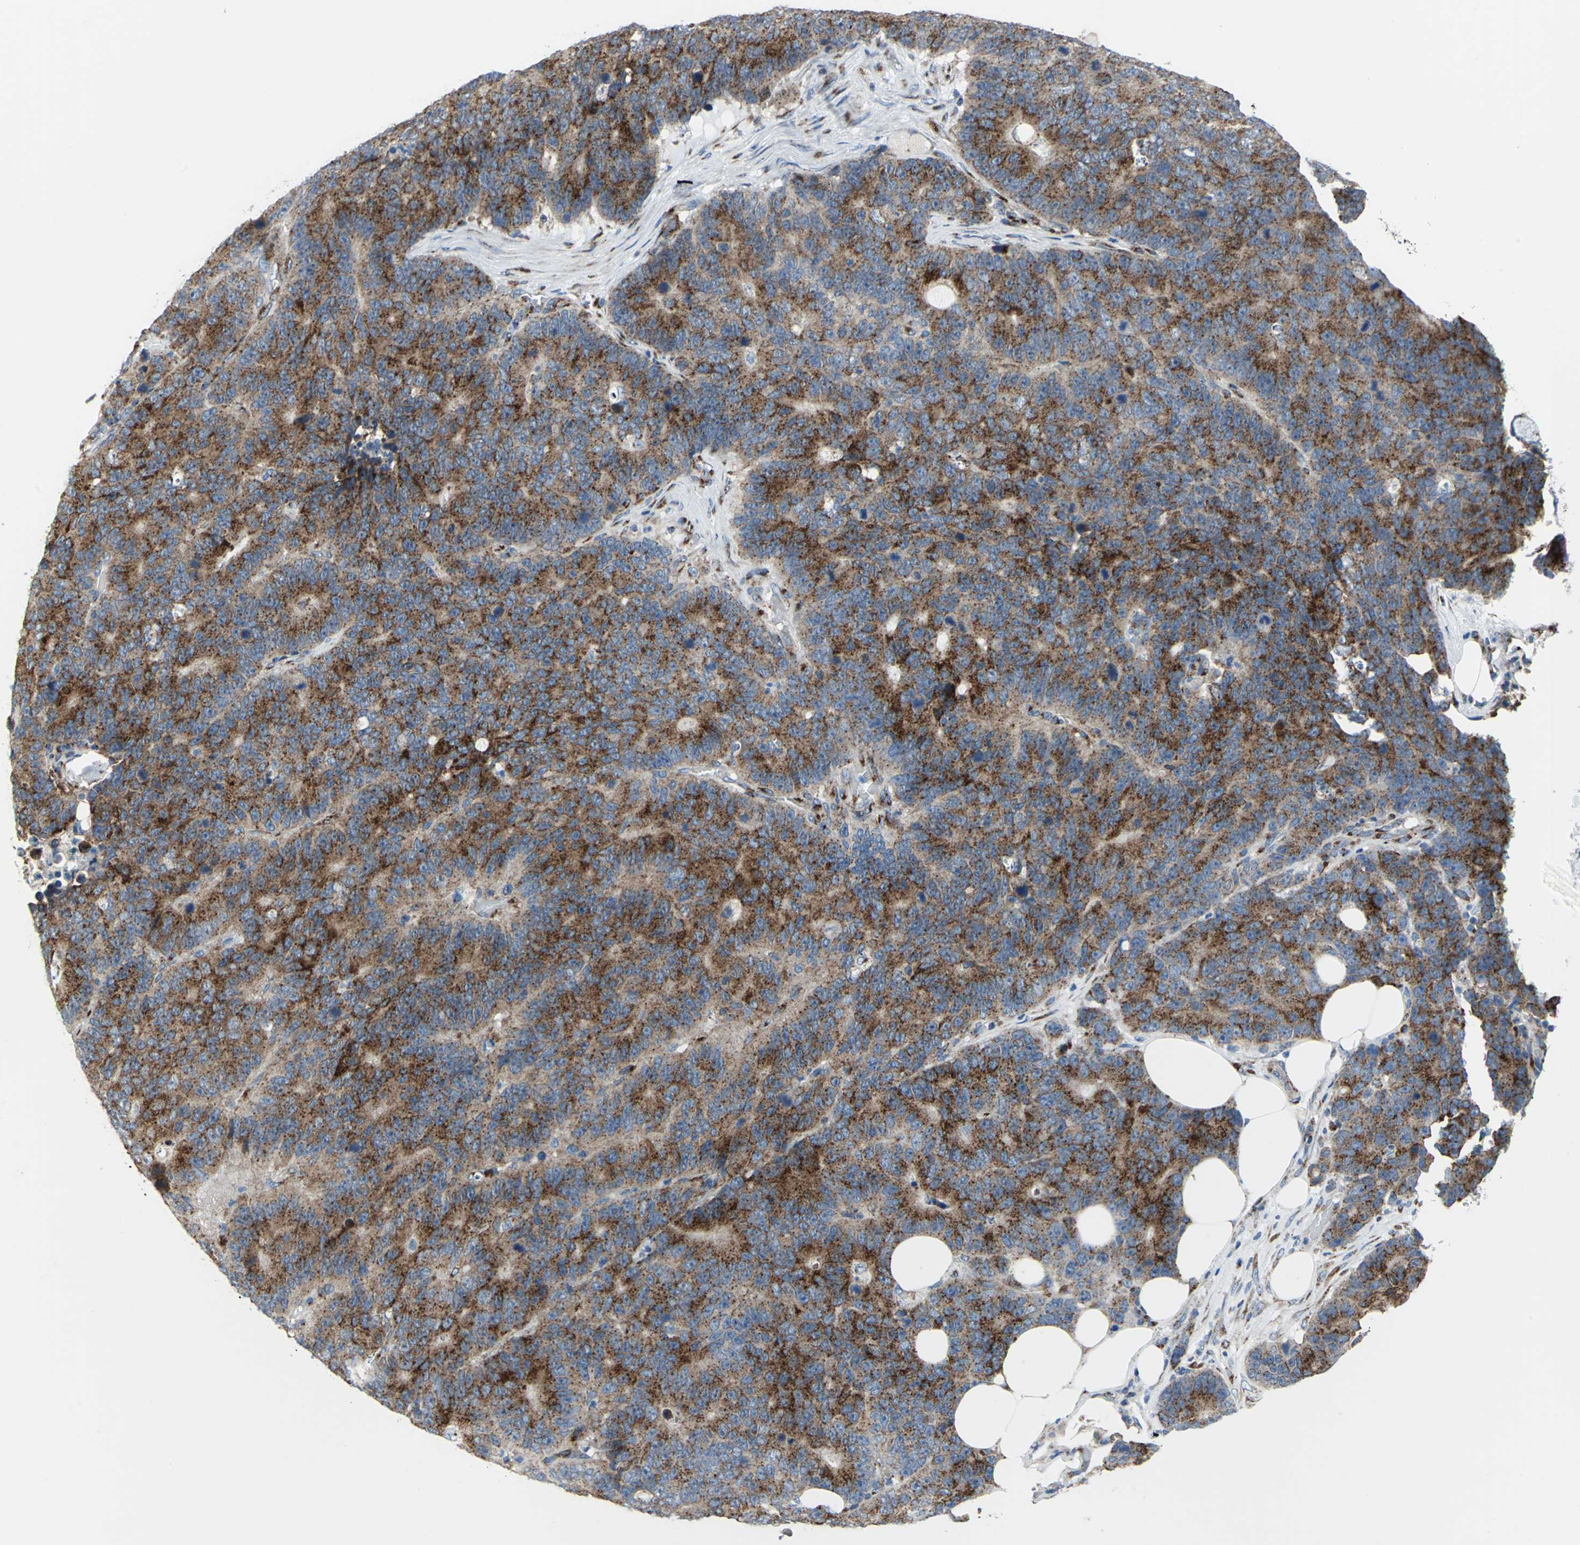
{"staining": {"intensity": "strong", "quantity": ">75%", "location": "cytoplasmic/membranous"}, "tissue": "colorectal cancer", "cell_type": "Tumor cells", "image_type": "cancer", "snomed": [{"axis": "morphology", "description": "Adenocarcinoma, NOS"}, {"axis": "topography", "description": "Colon"}], "caption": "Colorectal adenocarcinoma was stained to show a protein in brown. There is high levels of strong cytoplasmic/membranous positivity in about >75% of tumor cells.", "gene": "GPR3", "patient": {"sex": "female", "age": 86}}